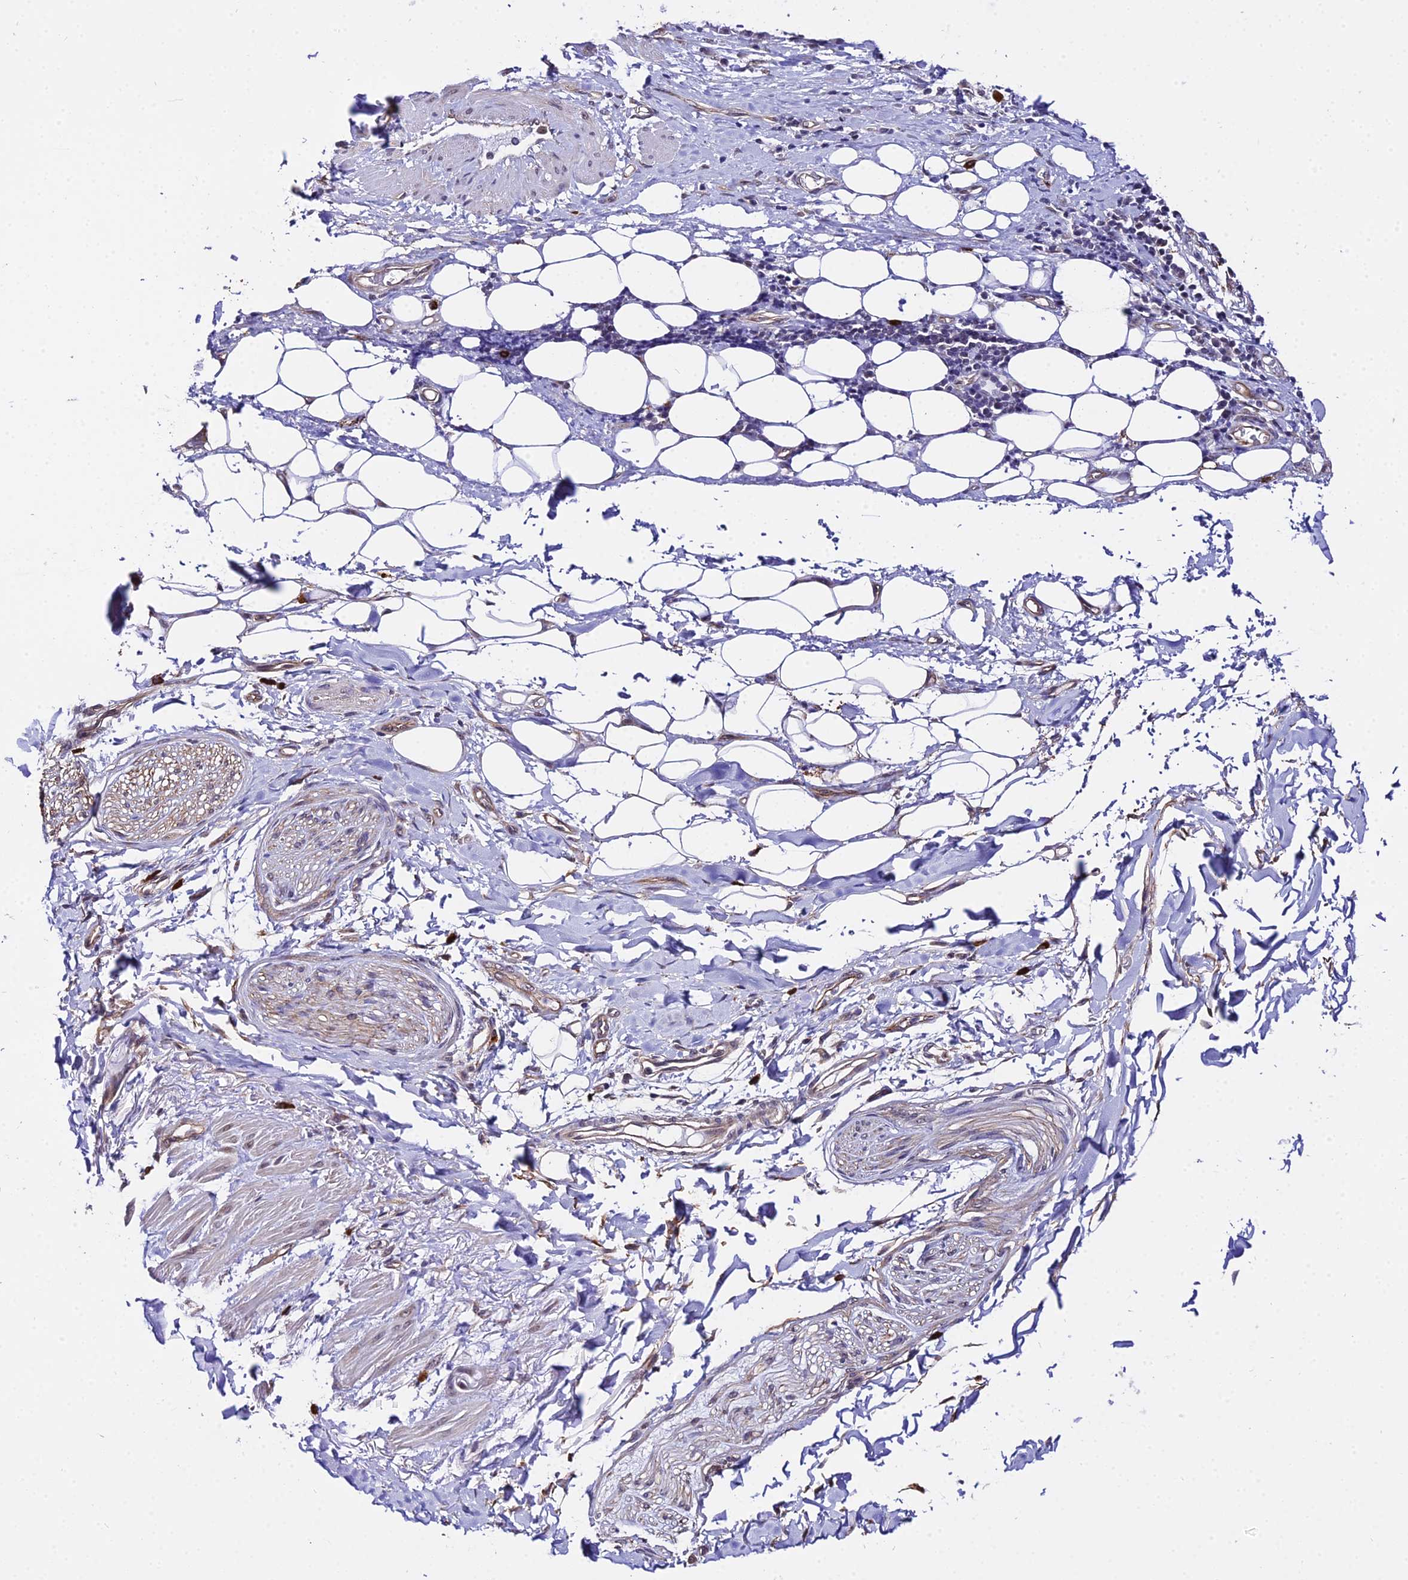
{"staining": {"intensity": "weak", "quantity": "25%-75%", "location": "nuclear"}, "tissue": "adipose tissue", "cell_type": "Adipocytes", "image_type": "normal", "snomed": [{"axis": "morphology", "description": "Normal tissue, NOS"}, {"axis": "morphology", "description": "Adenocarcinoma, NOS"}, {"axis": "topography", "description": "Esophagus"}], "caption": "Approximately 25%-75% of adipocytes in unremarkable adipose tissue reveal weak nuclear protein expression as visualized by brown immunohistochemical staining.", "gene": "POLR2I", "patient": {"sex": "male", "age": 62}}